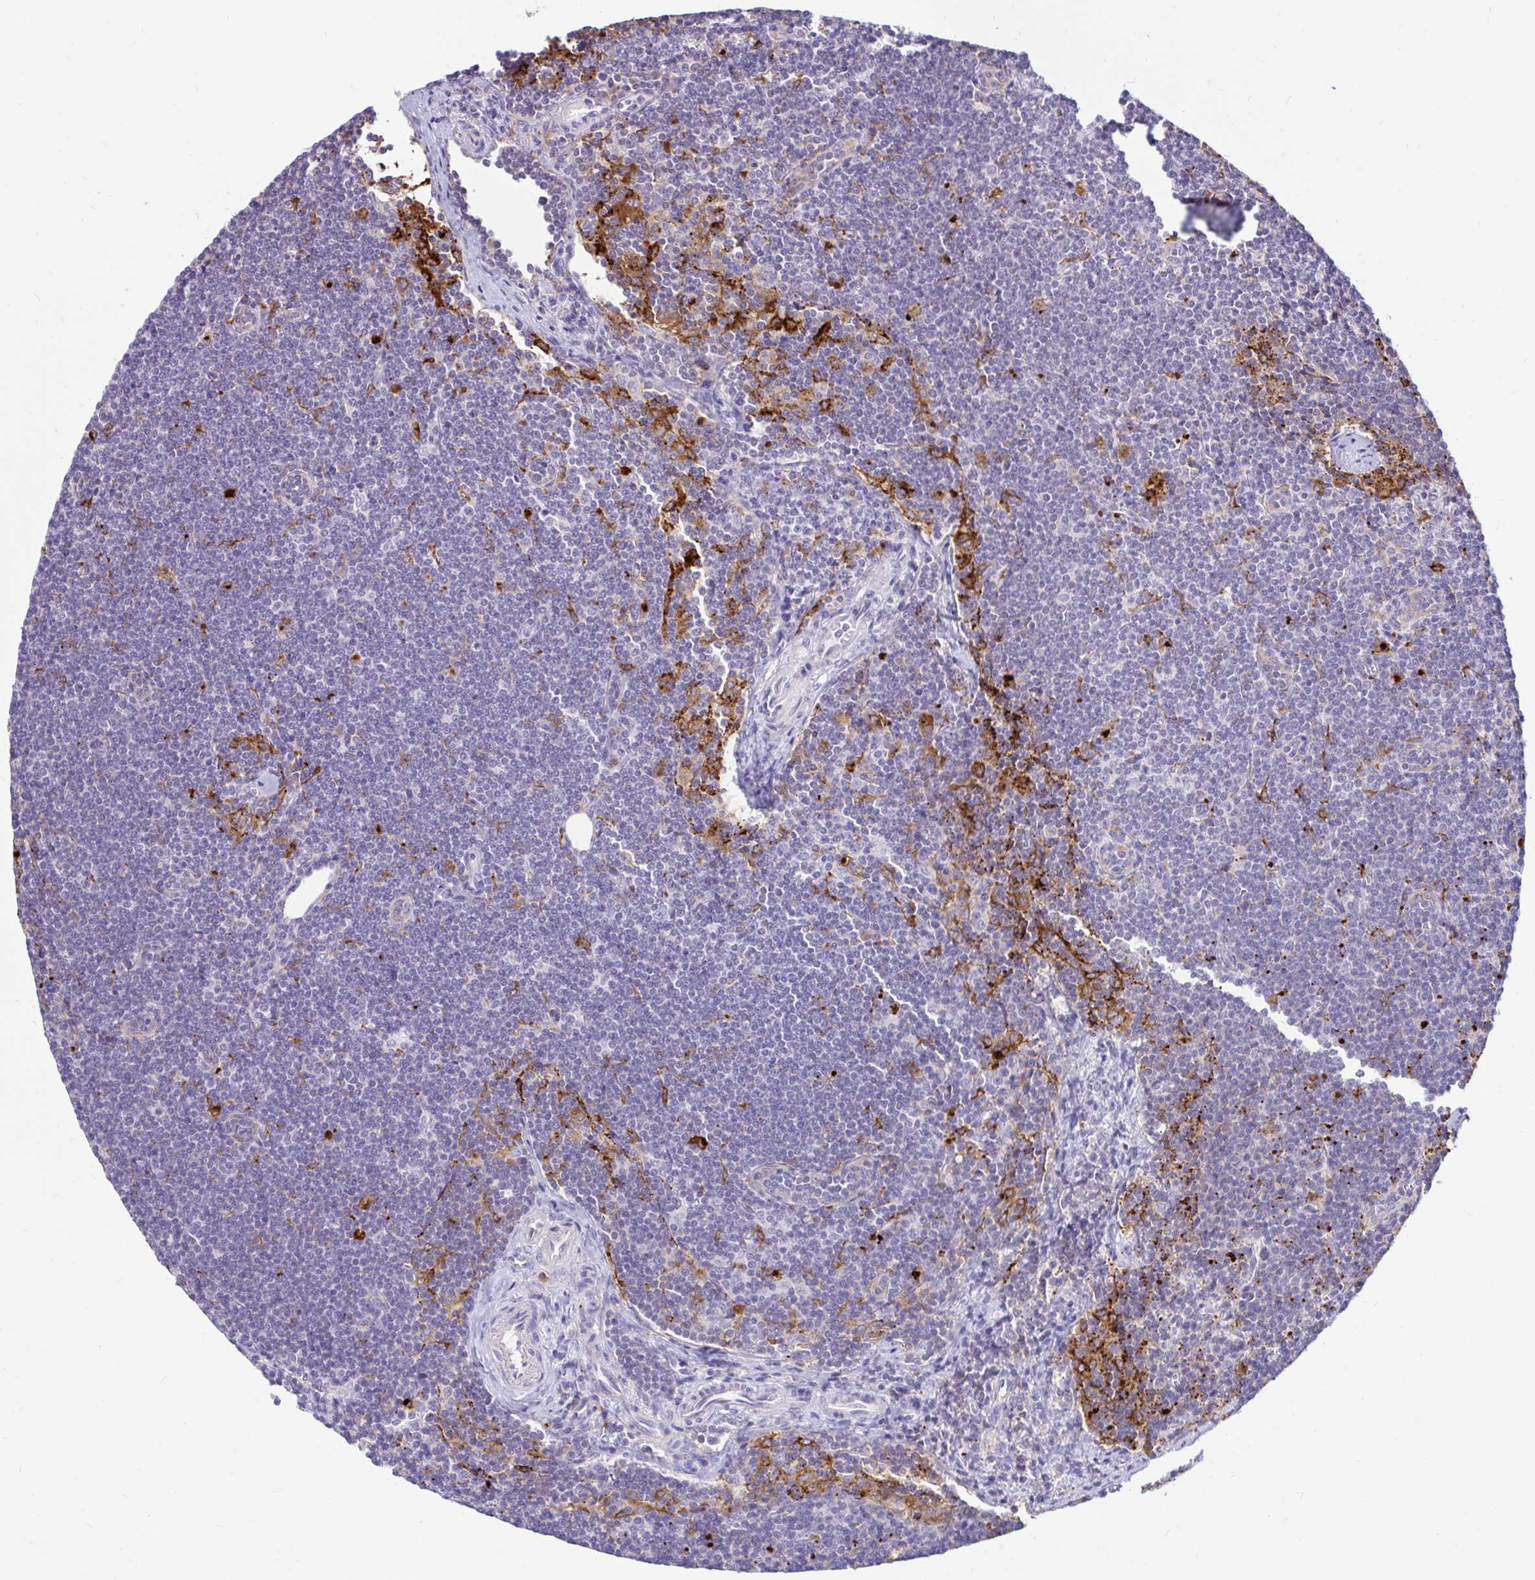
{"staining": {"intensity": "negative", "quantity": "none", "location": "none"}, "tissue": "lymphoma", "cell_type": "Tumor cells", "image_type": "cancer", "snomed": [{"axis": "morphology", "description": "Malignant lymphoma, non-Hodgkin's type, Low grade"}, {"axis": "topography", "description": "Lymph node"}], "caption": "Lymphoma stained for a protein using immunohistochemistry (IHC) shows no positivity tumor cells.", "gene": "FUCA1", "patient": {"sex": "female", "age": 73}}